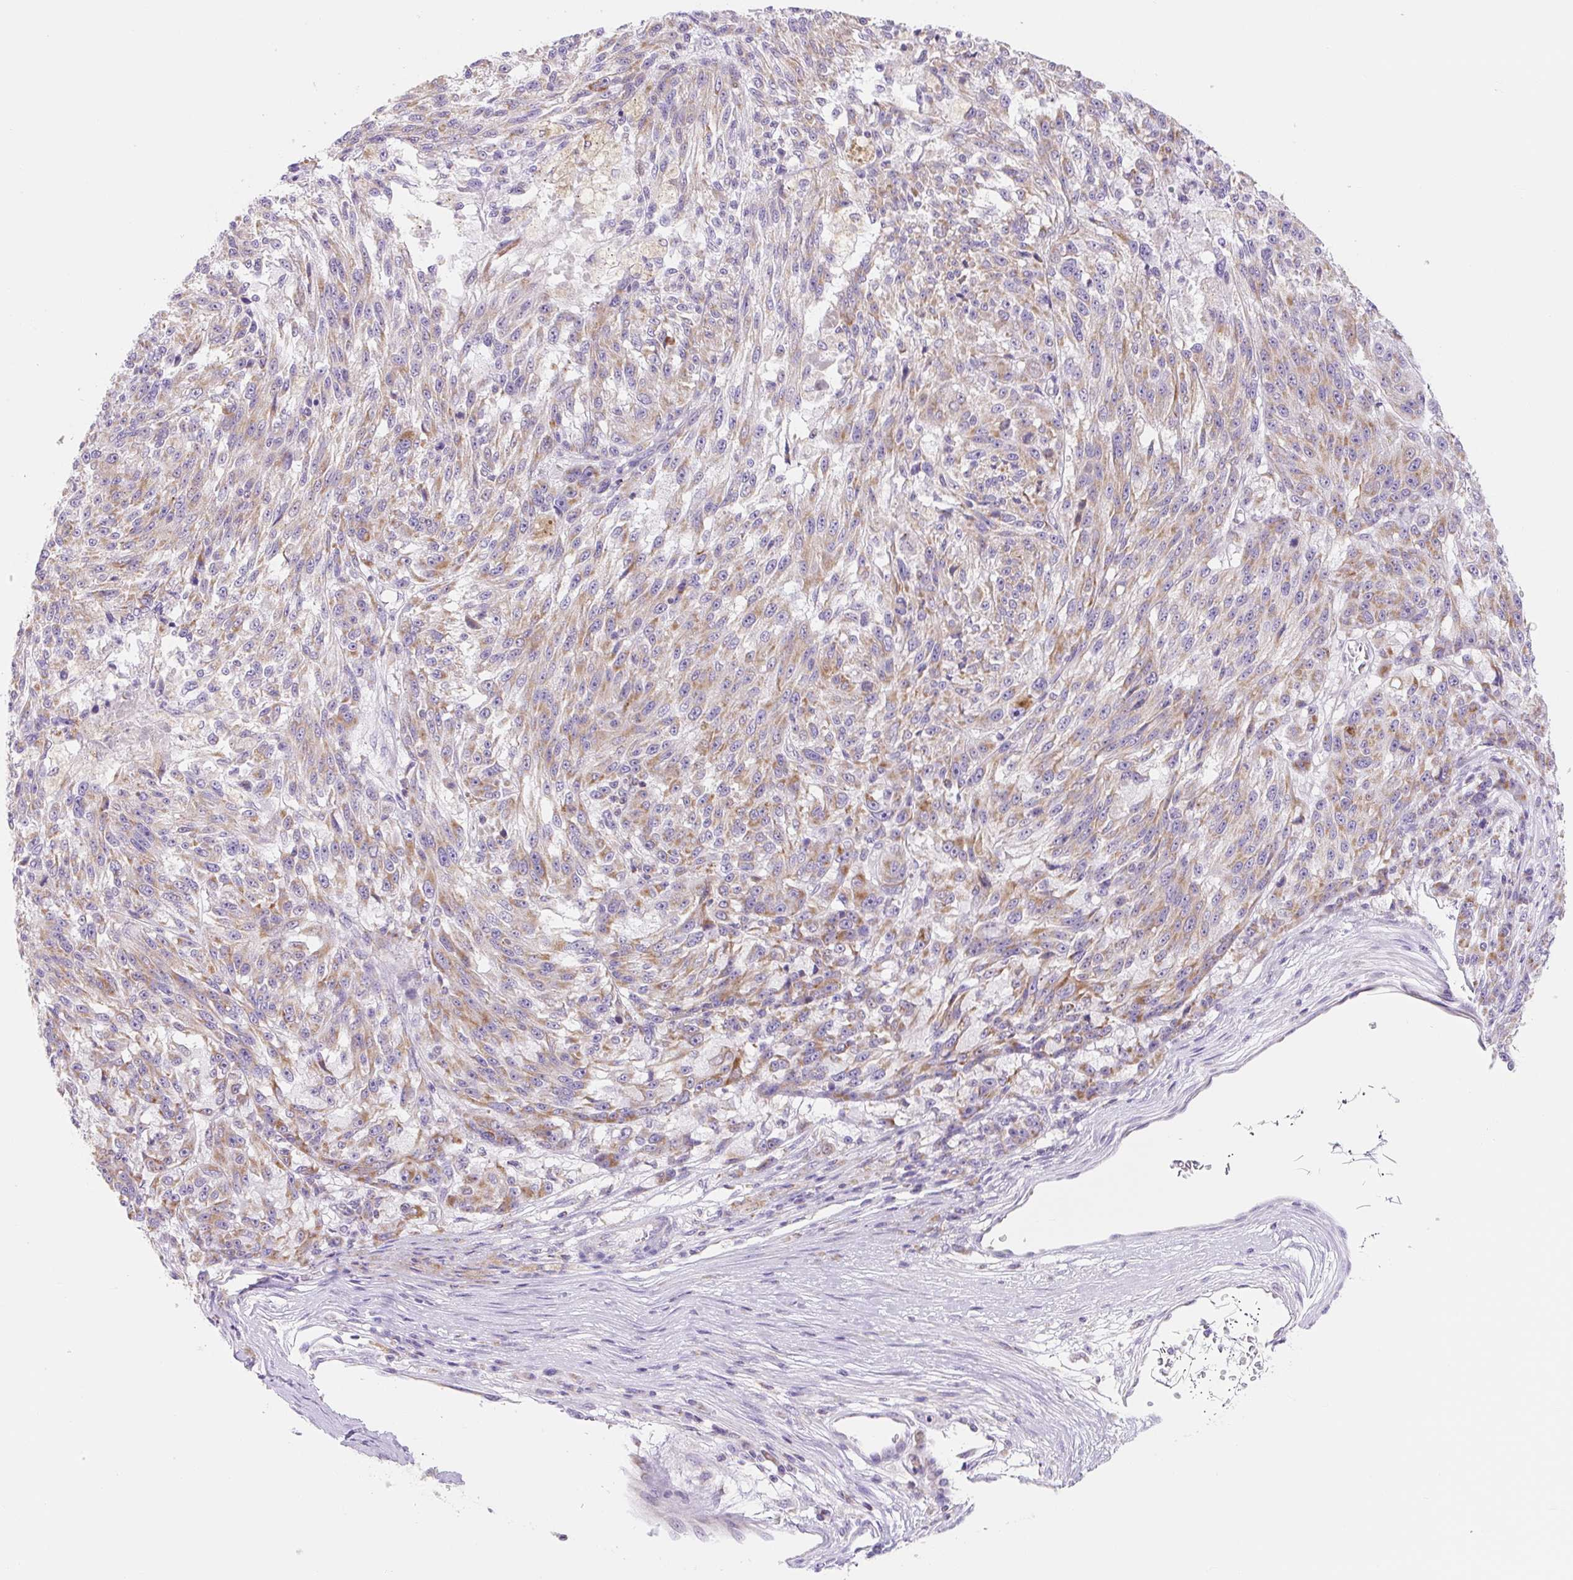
{"staining": {"intensity": "moderate", "quantity": ">75%", "location": "cytoplasmic/membranous"}, "tissue": "melanoma", "cell_type": "Tumor cells", "image_type": "cancer", "snomed": [{"axis": "morphology", "description": "Malignant melanoma, NOS"}, {"axis": "topography", "description": "Skin"}], "caption": "This photomicrograph shows immunohistochemistry staining of human malignant melanoma, with medium moderate cytoplasmic/membranous expression in approximately >75% of tumor cells.", "gene": "FOCAD", "patient": {"sex": "male", "age": 53}}